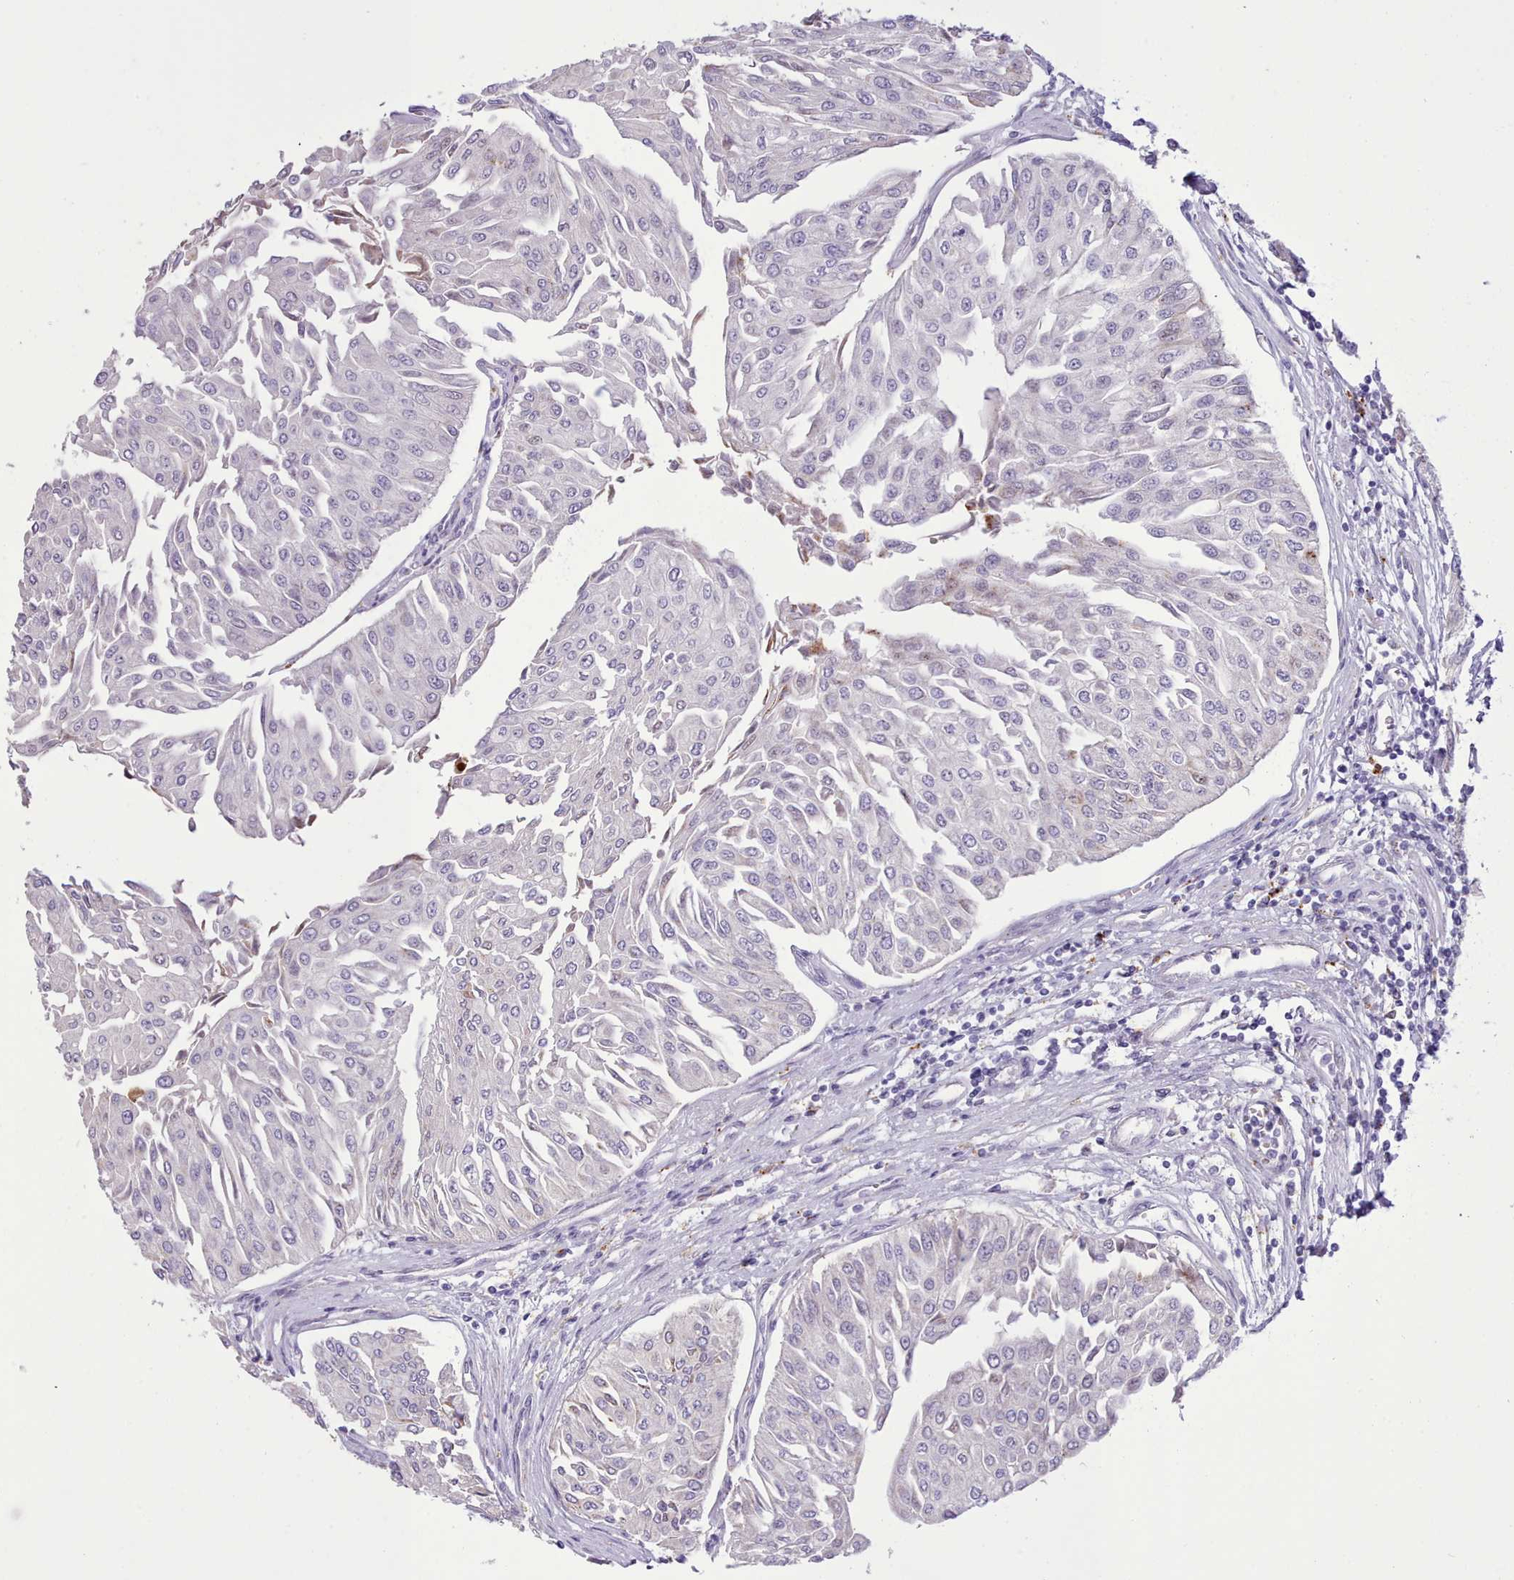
{"staining": {"intensity": "negative", "quantity": "none", "location": "none"}, "tissue": "urothelial cancer", "cell_type": "Tumor cells", "image_type": "cancer", "snomed": [{"axis": "morphology", "description": "Urothelial carcinoma, Low grade"}, {"axis": "topography", "description": "Urinary bladder"}], "caption": "Urothelial cancer was stained to show a protein in brown. There is no significant staining in tumor cells.", "gene": "SRD5A1", "patient": {"sex": "male", "age": 67}}